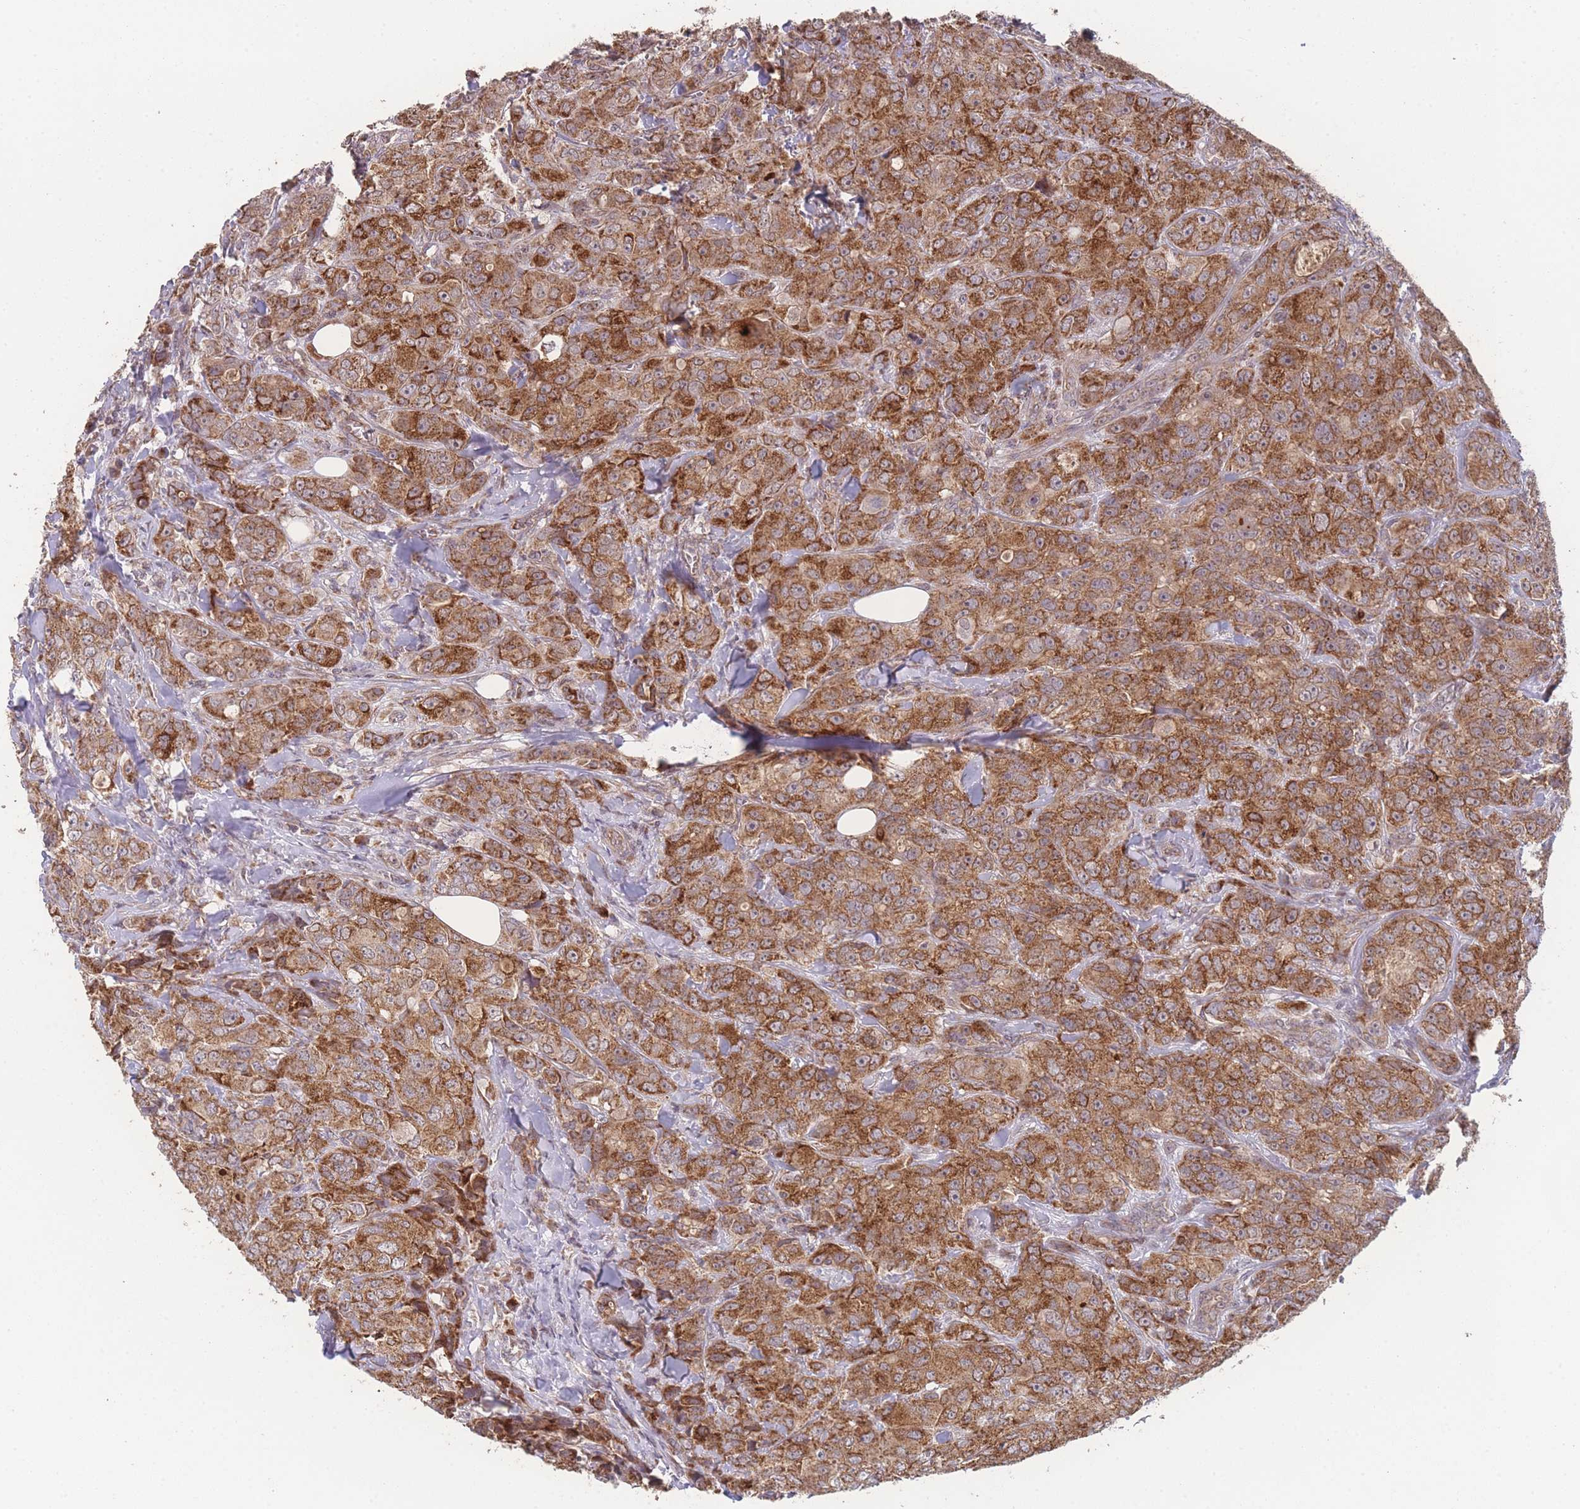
{"staining": {"intensity": "moderate", "quantity": ">75%", "location": "cytoplasmic/membranous"}, "tissue": "breast cancer", "cell_type": "Tumor cells", "image_type": "cancer", "snomed": [{"axis": "morphology", "description": "Duct carcinoma"}, {"axis": "topography", "description": "Breast"}], "caption": "Breast invasive ductal carcinoma stained for a protein (brown) reveals moderate cytoplasmic/membranous positive positivity in approximately >75% of tumor cells.", "gene": "PXMP4", "patient": {"sex": "female", "age": 43}}